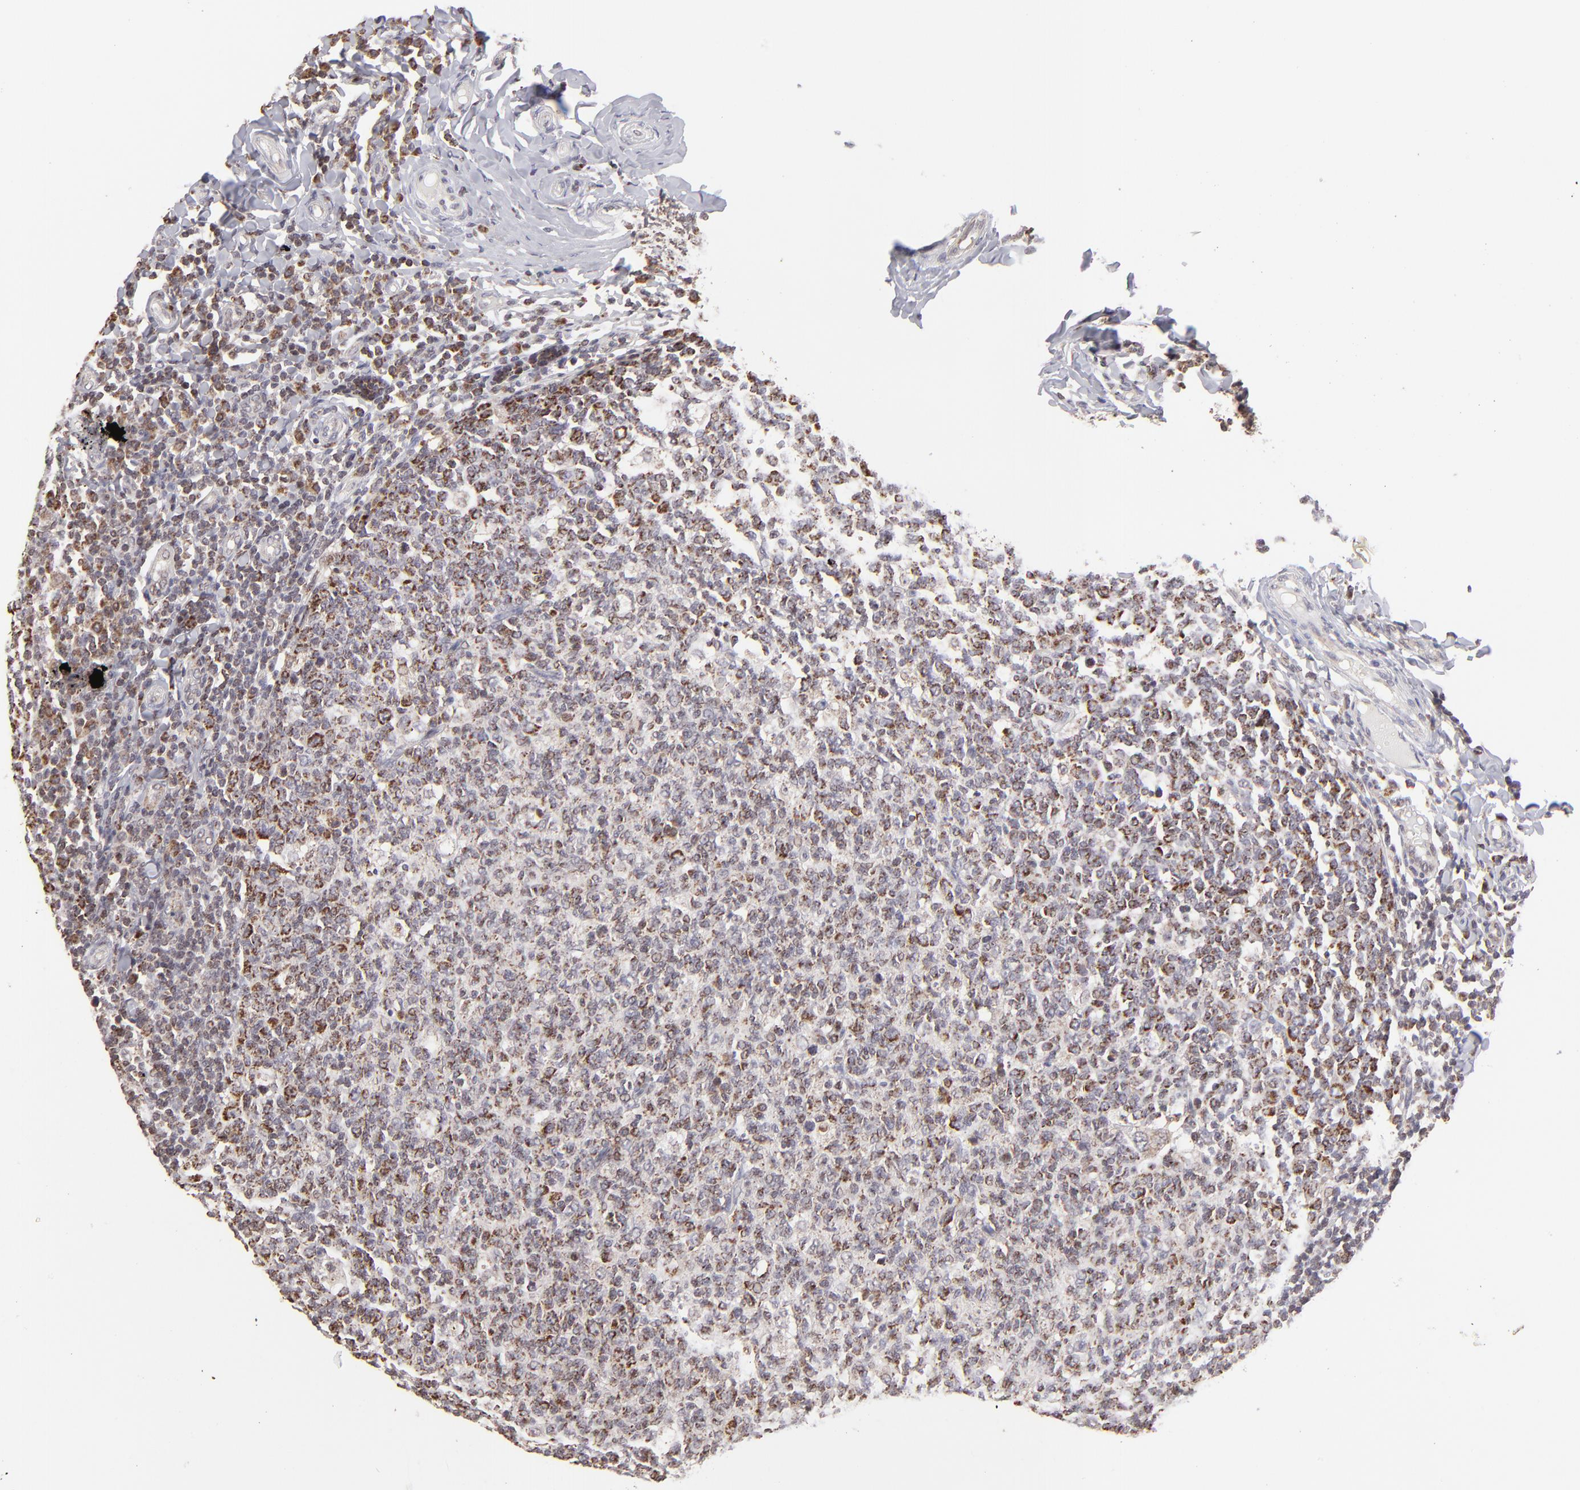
{"staining": {"intensity": "moderate", "quantity": "25%-75%", "location": "cytoplasmic/membranous,nuclear"}, "tissue": "tonsil", "cell_type": "Germinal center cells", "image_type": "normal", "snomed": [{"axis": "morphology", "description": "Normal tissue, NOS"}, {"axis": "topography", "description": "Tonsil"}], "caption": "Protein expression analysis of unremarkable tonsil demonstrates moderate cytoplasmic/membranous,nuclear staining in about 25%-75% of germinal center cells. (DAB (3,3'-diaminobenzidine) IHC, brown staining for protein, blue staining for nuclei).", "gene": "SLC15A1", "patient": {"sex": "male", "age": 6}}